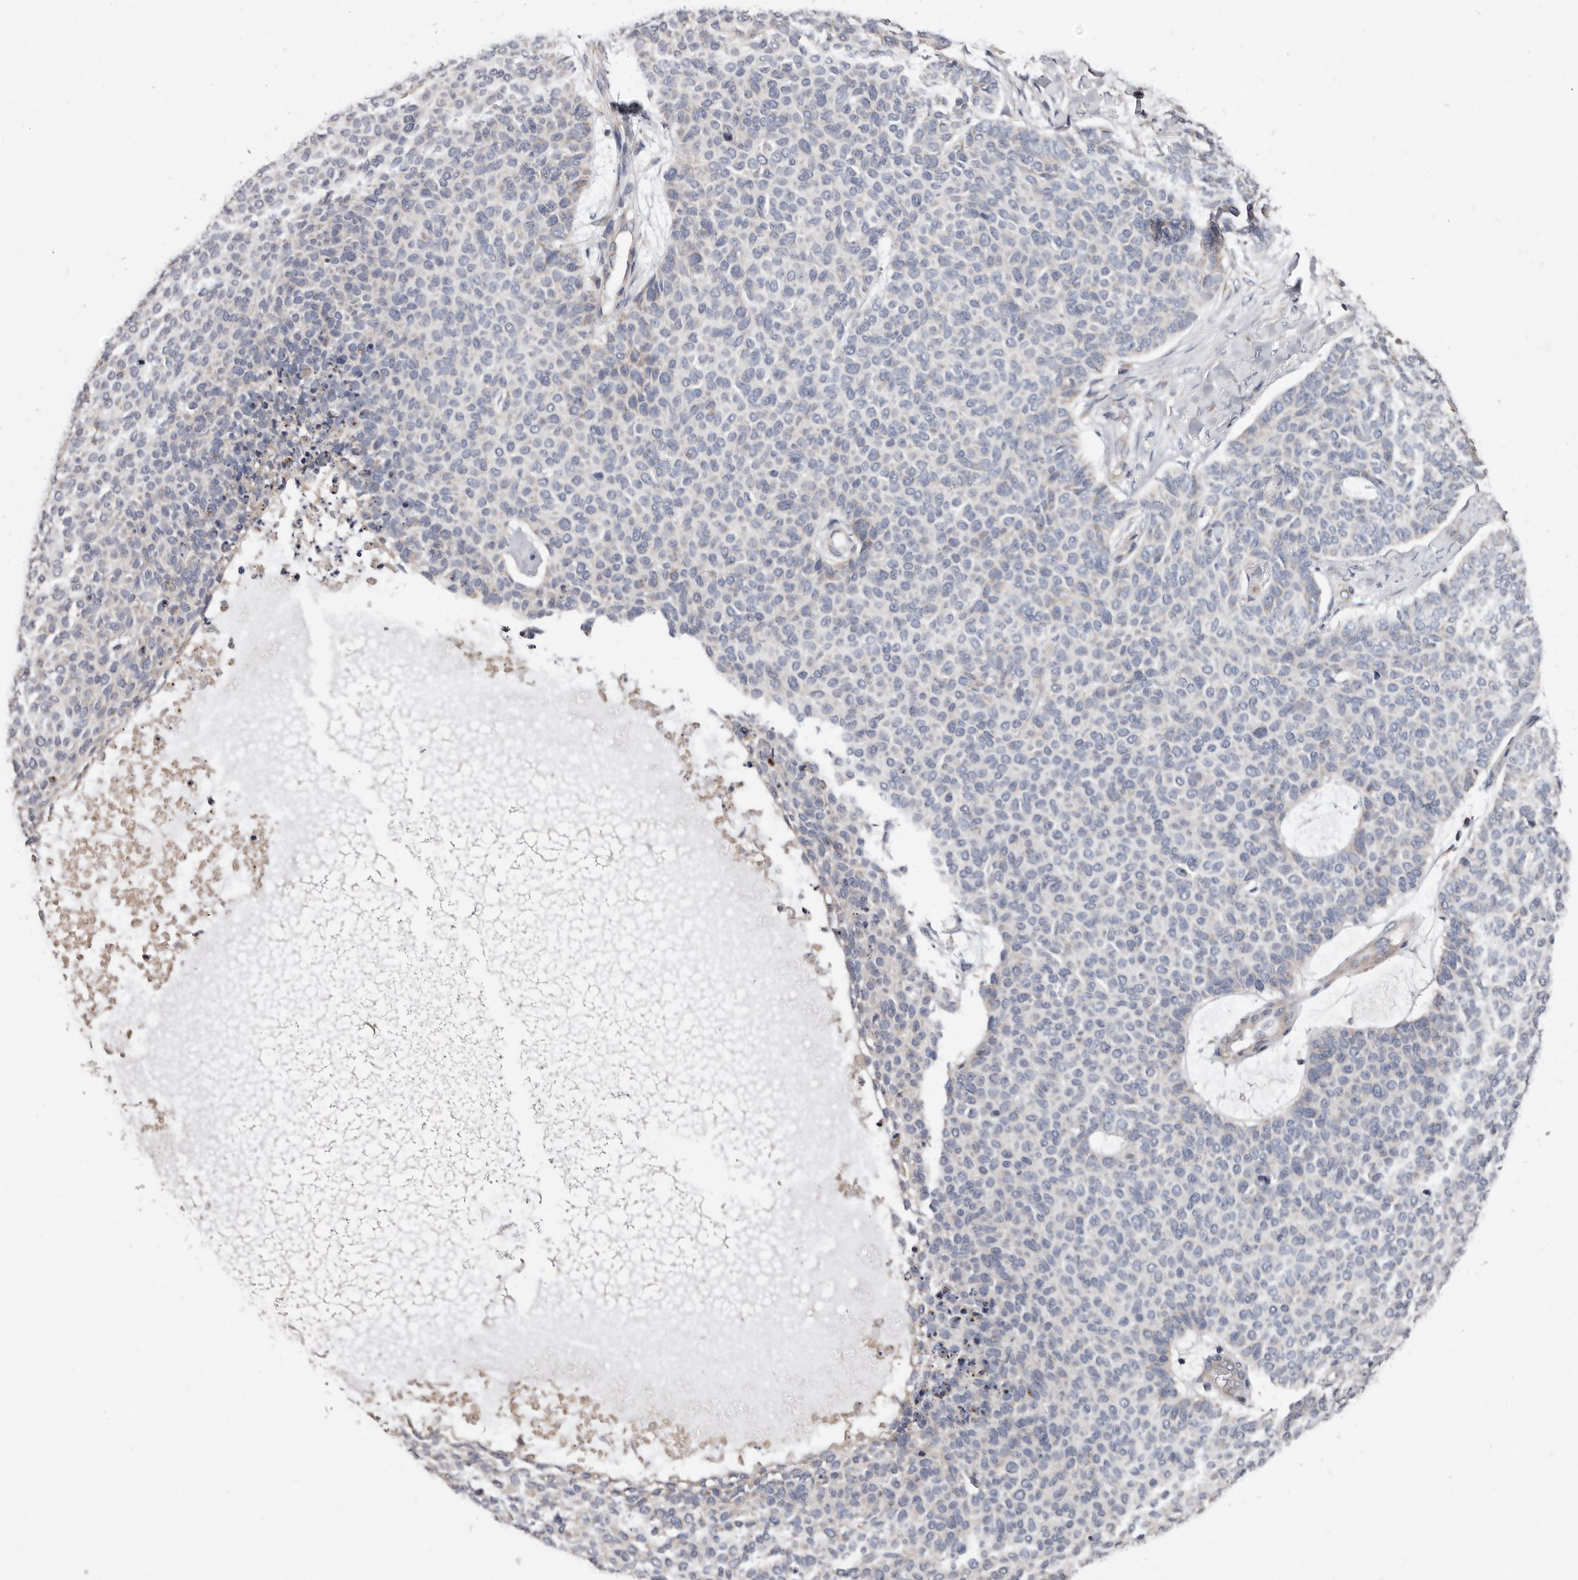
{"staining": {"intensity": "negative", "quantity": "none", "location": "none"}, "tissue": "skin cancer", "cell_type": "Tumor cells", "image_type": "cancer", "snomed": [{"axis": "morphology", "description": "Normal tissue, NOS"}, {"axis": "morphology", "description": "Basal cell carcinoma"}, {"axis": "topography", "description": "Skin"}], "caption": "Histopathology image shows no significant protein staining in tumor cells of skin basal cell carcinoma. (Brightfield microscopy of DAB (3,3'-diaminobenzidine) IHC at high magnification).", "gene": "ASIC5", "patient": {"sex": "male", "age": 50}}